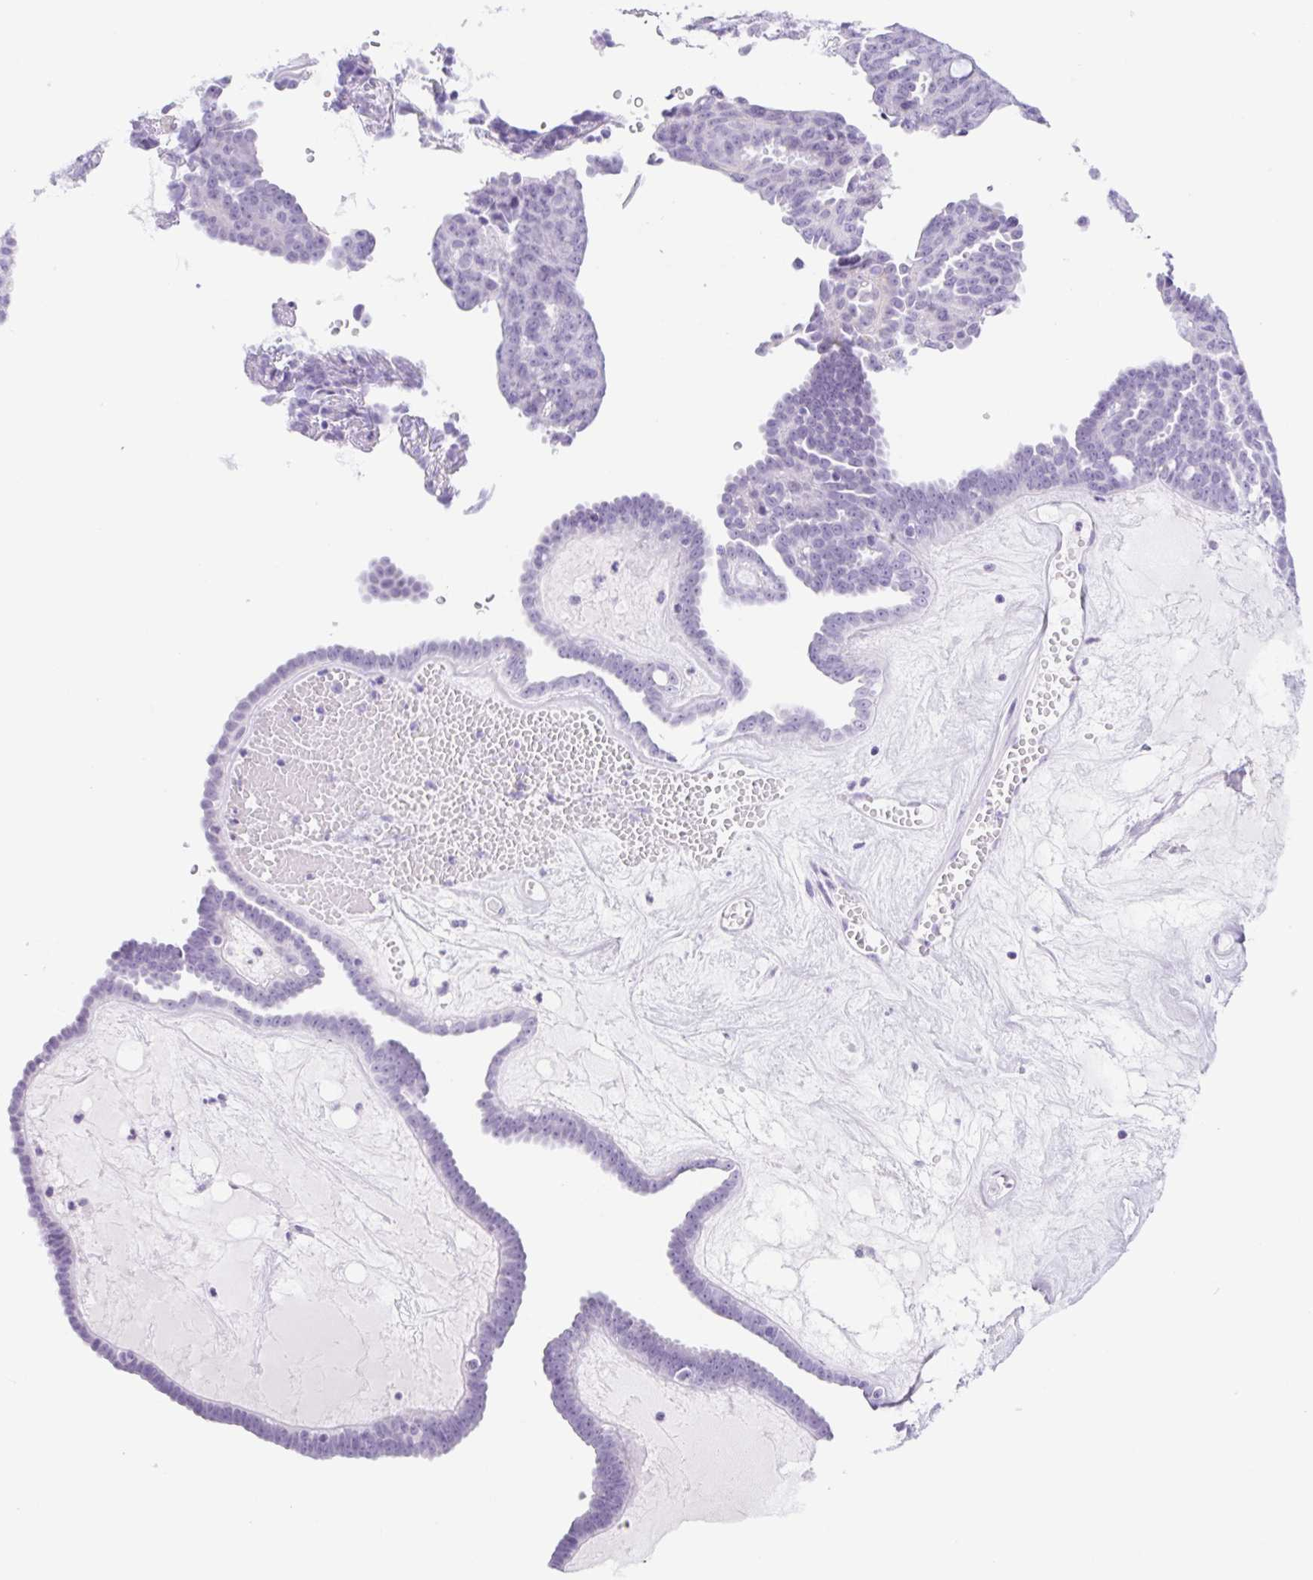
{"staining": {"intensity": "negative", "quantity": "none", "location": "none"}, "tissue": "ovarian cancer", "cell_type": "Tumor cells", "image_type": "cancer", "snomed": [{"axis": "morphology", "description": "Cystadenocarcinoma, serous, NOS"}, {"axis": "topography", "description": "Ovary"}], "caption": "Immunohistochemistry (IHC) of serous cystadenocarcinoma (ovarian) shows no positivity in tumor cells.", "gene": "CYP21A2", "patient": {"sex": "female", "age": 71}}